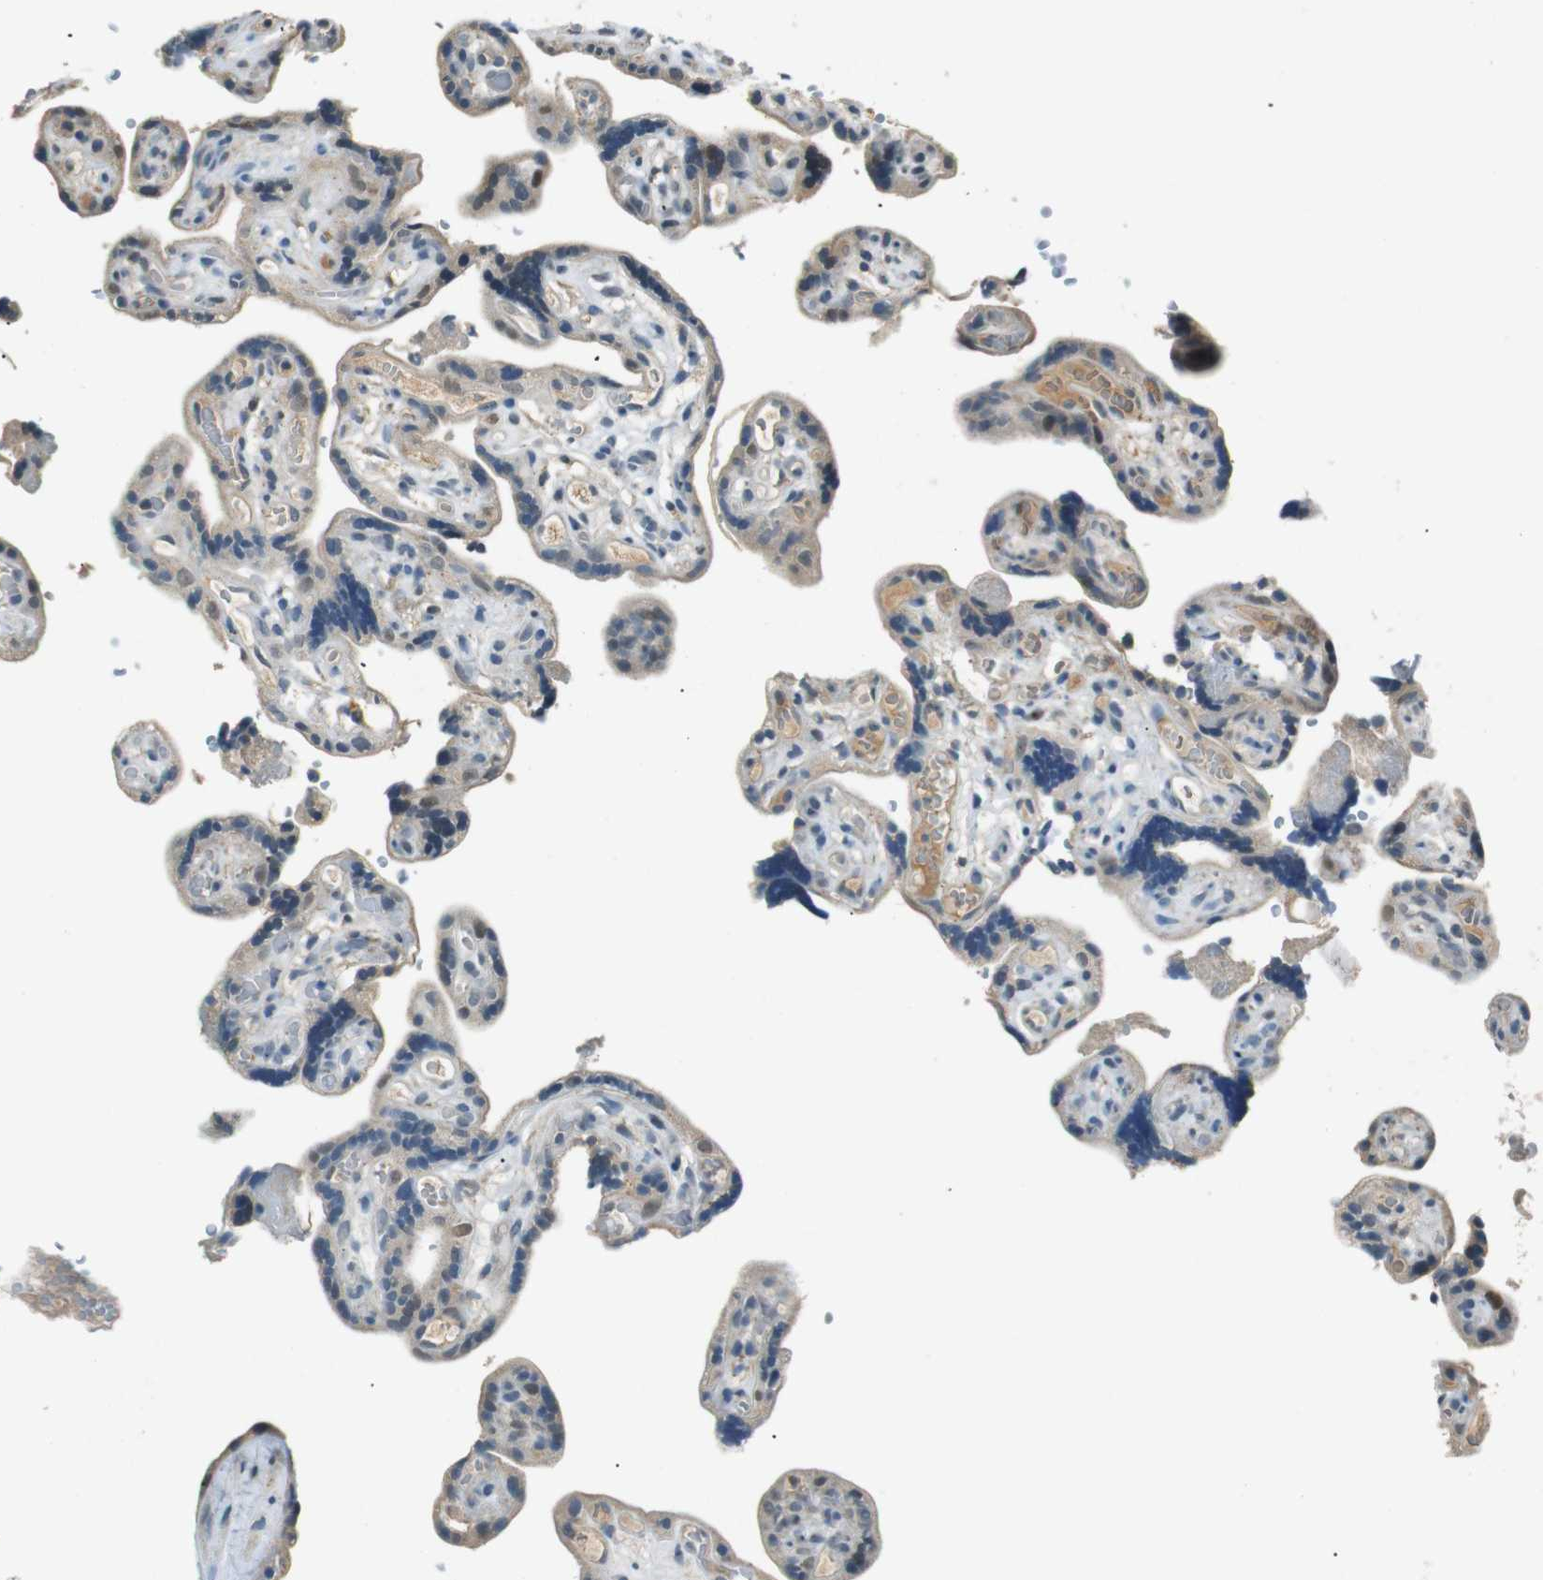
{"staining": {"intensity": "weak", "quantity": "25%-75%", "location": "cytoplasmic/membranous"}, "tissue": "placenta", "cell_type": "Decidual cells", "image_type": "normal", "snomed": [{"axis": "morphology", "description": "Normal tissue, NOS"}, {"axis": "topography", "description": "Placenta"}], "caption": "Placenta stained with IHC exhibits weak cytoplasmic/membranous expression in about 25%-75% of decidual cells.", "gene": "MAGI2", "patient": {"sex": "female", "age": 30}}